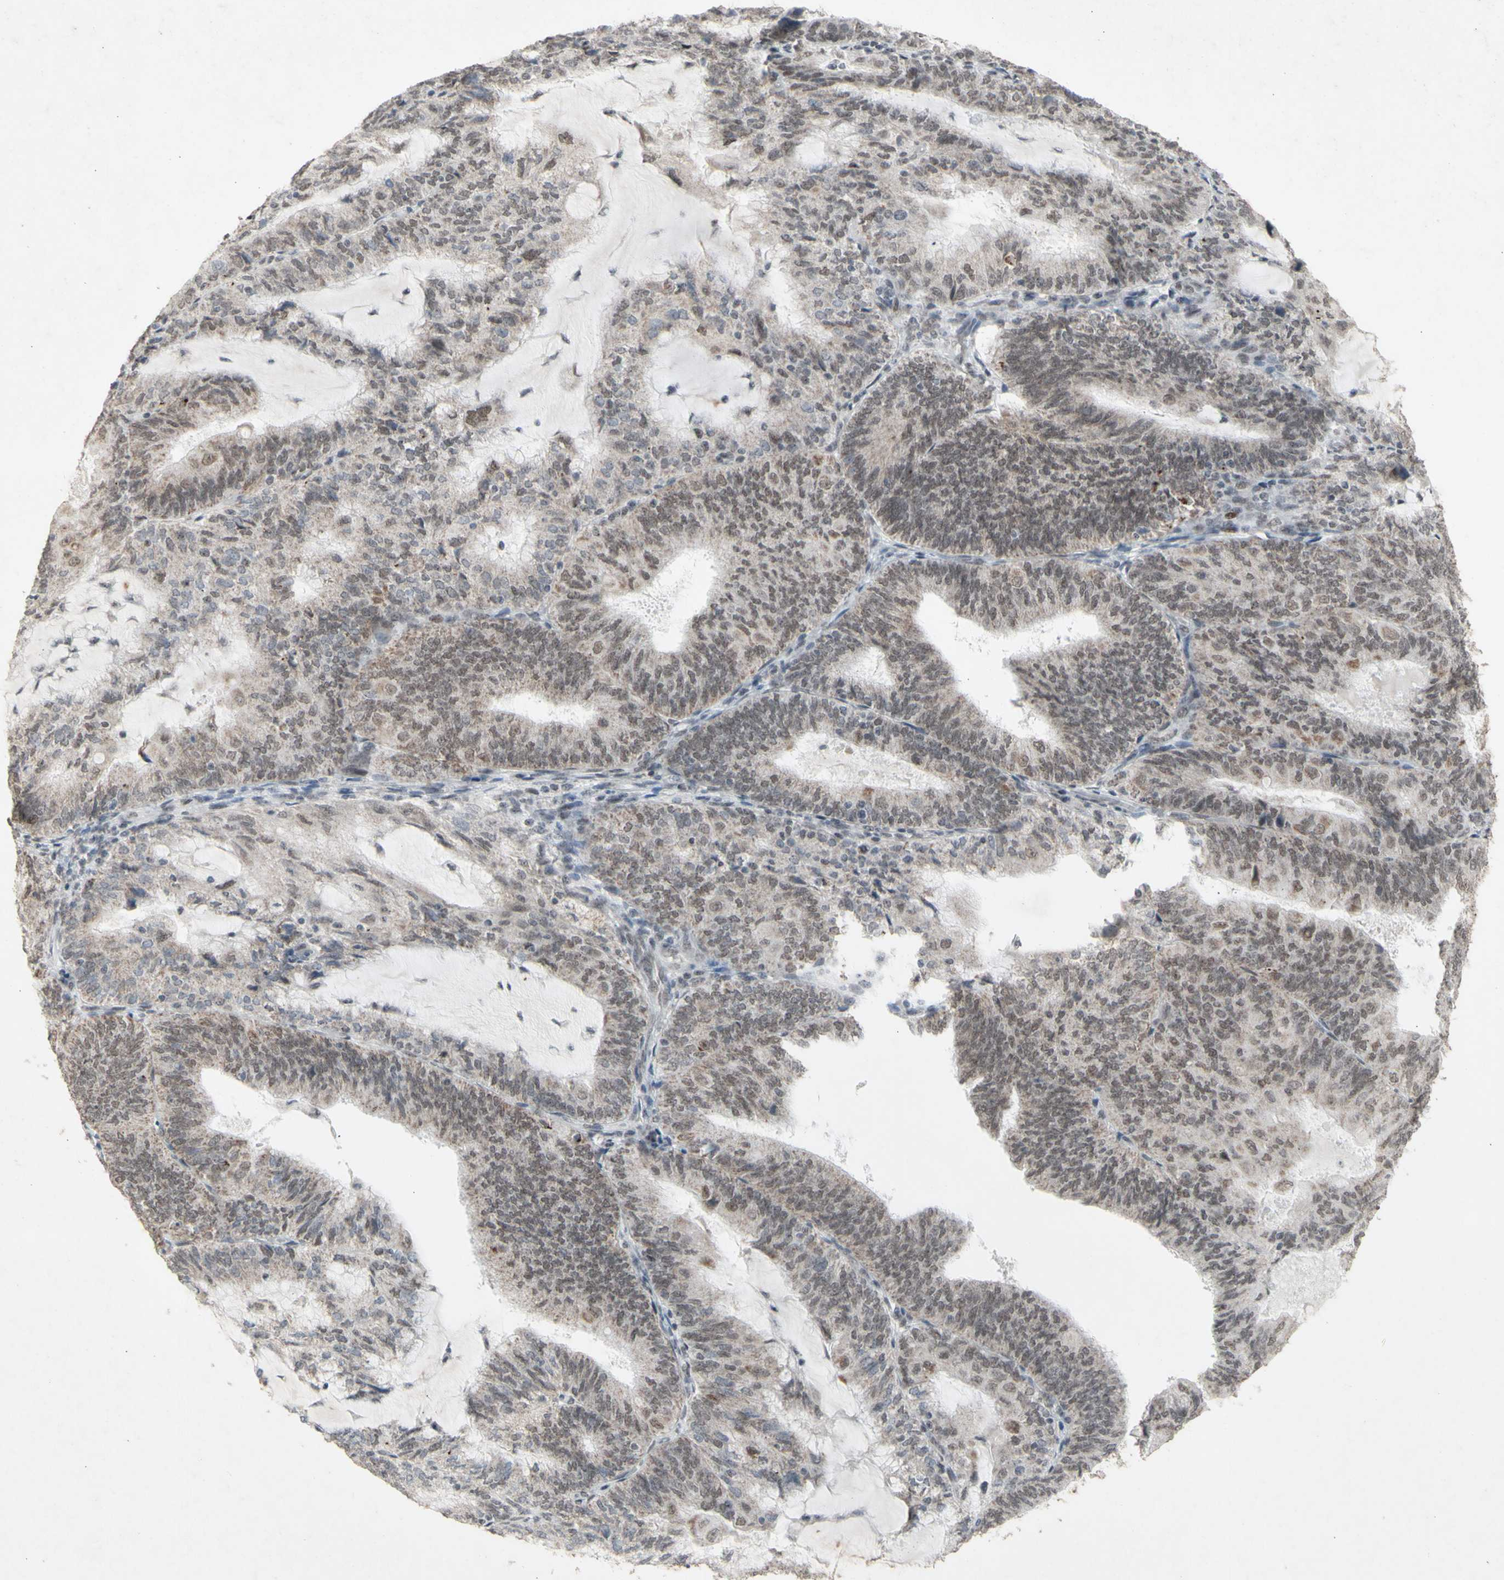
{"staining": {"intensity": "weak", "quantity": ">75%", "location": "nuclear"}, "tissue": "endometrial cancer", "cell_type": "Tumor cells", "image_type": "cancer", "snomed": [{"axis": "morphology", "description": "Adenocarcinoma, NOS"}, {"axis": "topography", "description": "Endometrium"}], "caption": "Immunohistochemistry staining of endometrial adenocarcinoma, which reveals low levels of weak nuclear positivity in about >75% of tumor cells indicating weak nuclear protein staining. The staining was performed using DAB (3,3'-diaminobenzidine) (brown) for protein detection and nuclei were counterstained in hematoxylin (blue).", "gene": "CENPB", "patient": {"sex": "female", "age": 81}}